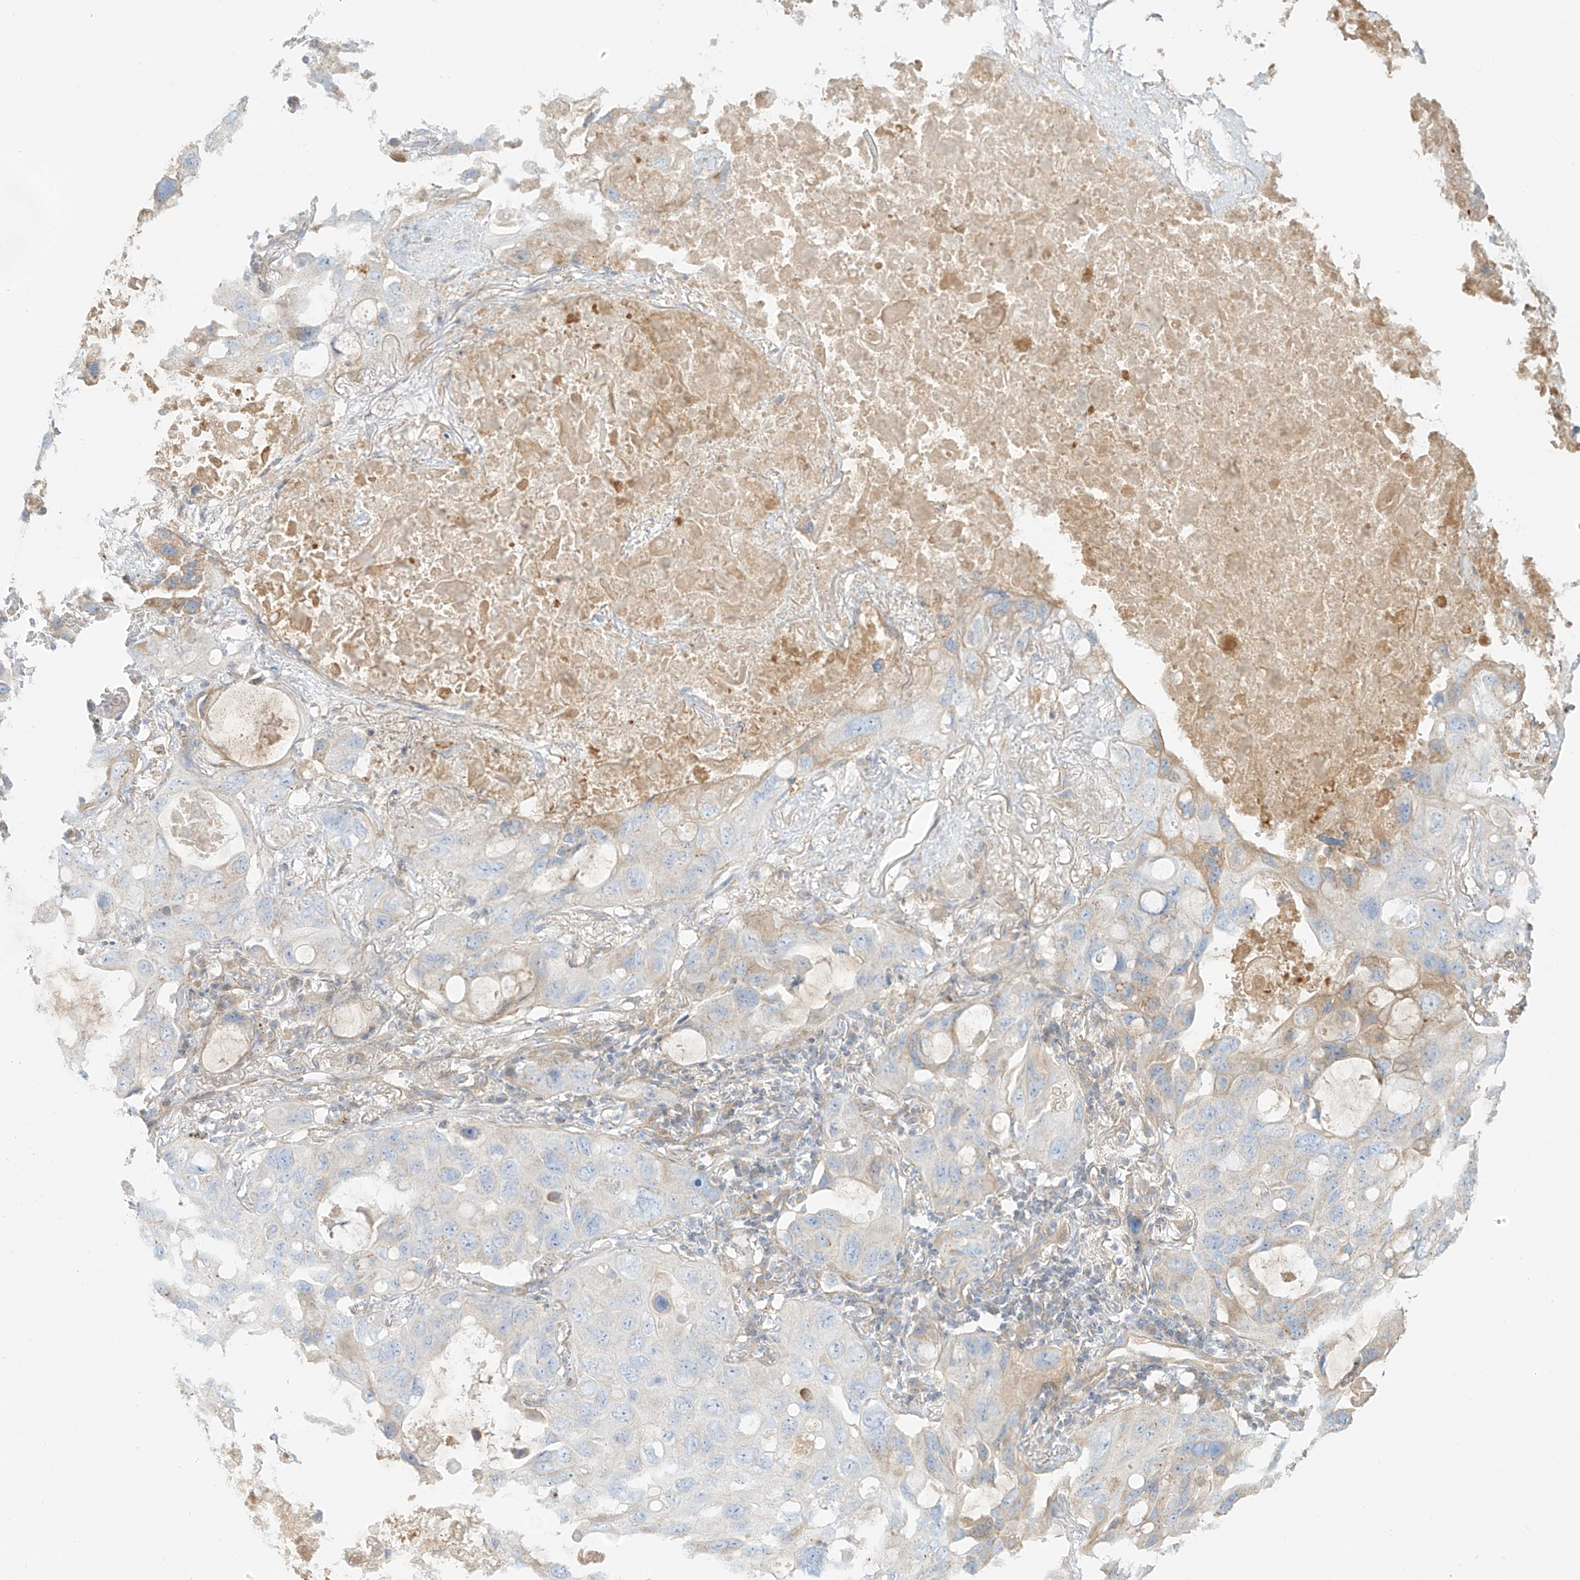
{"staining": {"intensity": "moderate", "quantity": "<25%", "location": "cytoplasmic/membranous"}, "tissue": "lung cancer", "cell_type": "Tumor cells", "image_type": "cancer", "snomed": [{"axis": "morphology", "description": "Squamous cell carcinoma, NOS"}, {"axis": "topography", "description": "Lung"}], "caption": "Approximately <25% of tumor cells in lung cancer display moderate cytoplasmic/membranous protein positivity as visualized by brown immunohistochemical staining.", "gene": "OCSTAMP", "patient": {"sex": "female", "age": 73}}